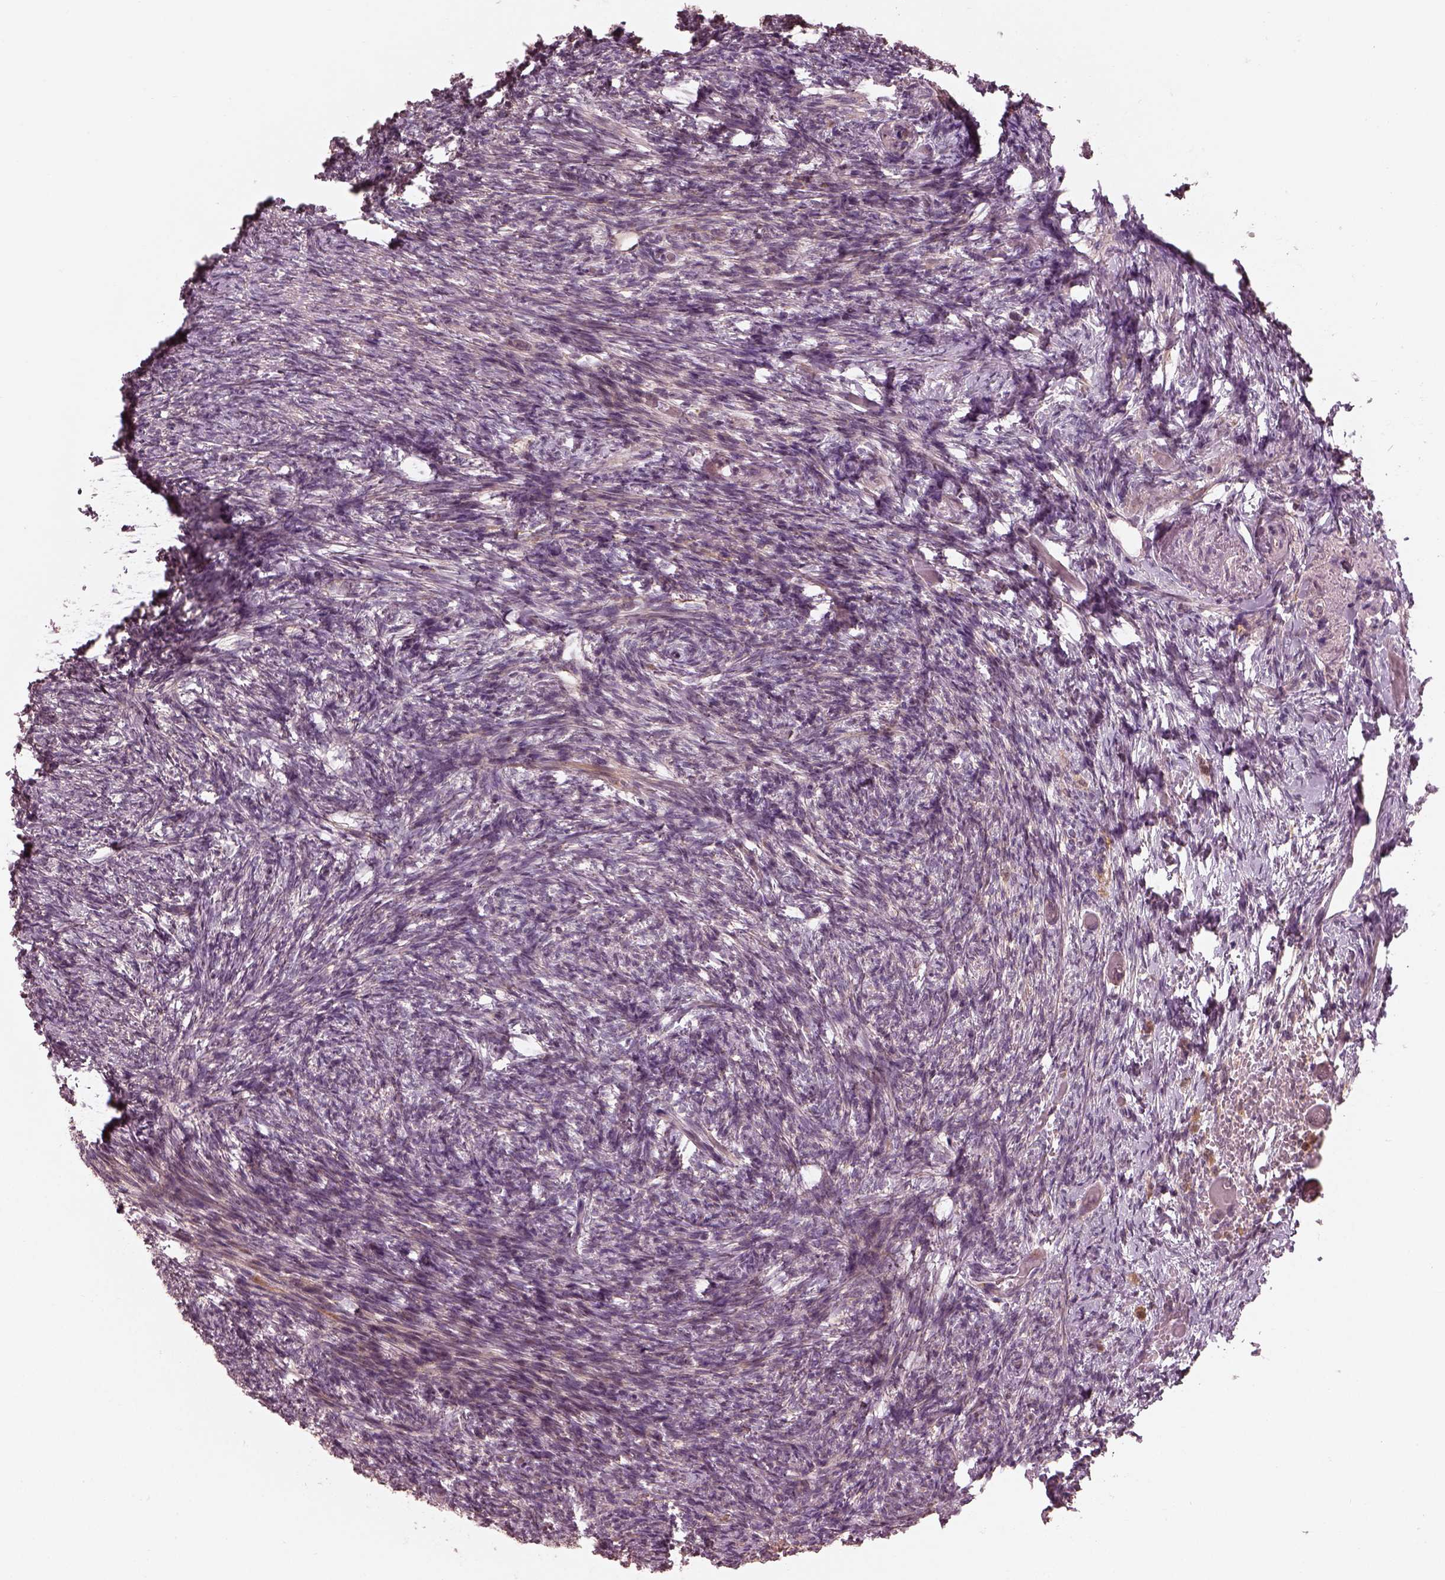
{"staining": {"intensity": "negative", "quantity": "none", "location": "none"}, "tissue": "ovary", "cell_type": "Follicle cells", "image_type": "normal", "snomed": [{"axis": "morphology", "description": "Normal tissue, NOS"}, {"axis": "topography", "description": "Ovary"}], "caption": "This micrograph is of benign ovary stained with immunohistochemistry (IHC) to label a protein in brown with the nuclei are counter-stained blue. There is no staining in follicle cells.", "gene": "SLC25A46", "patient": {"sex": "female", "age": 72}}